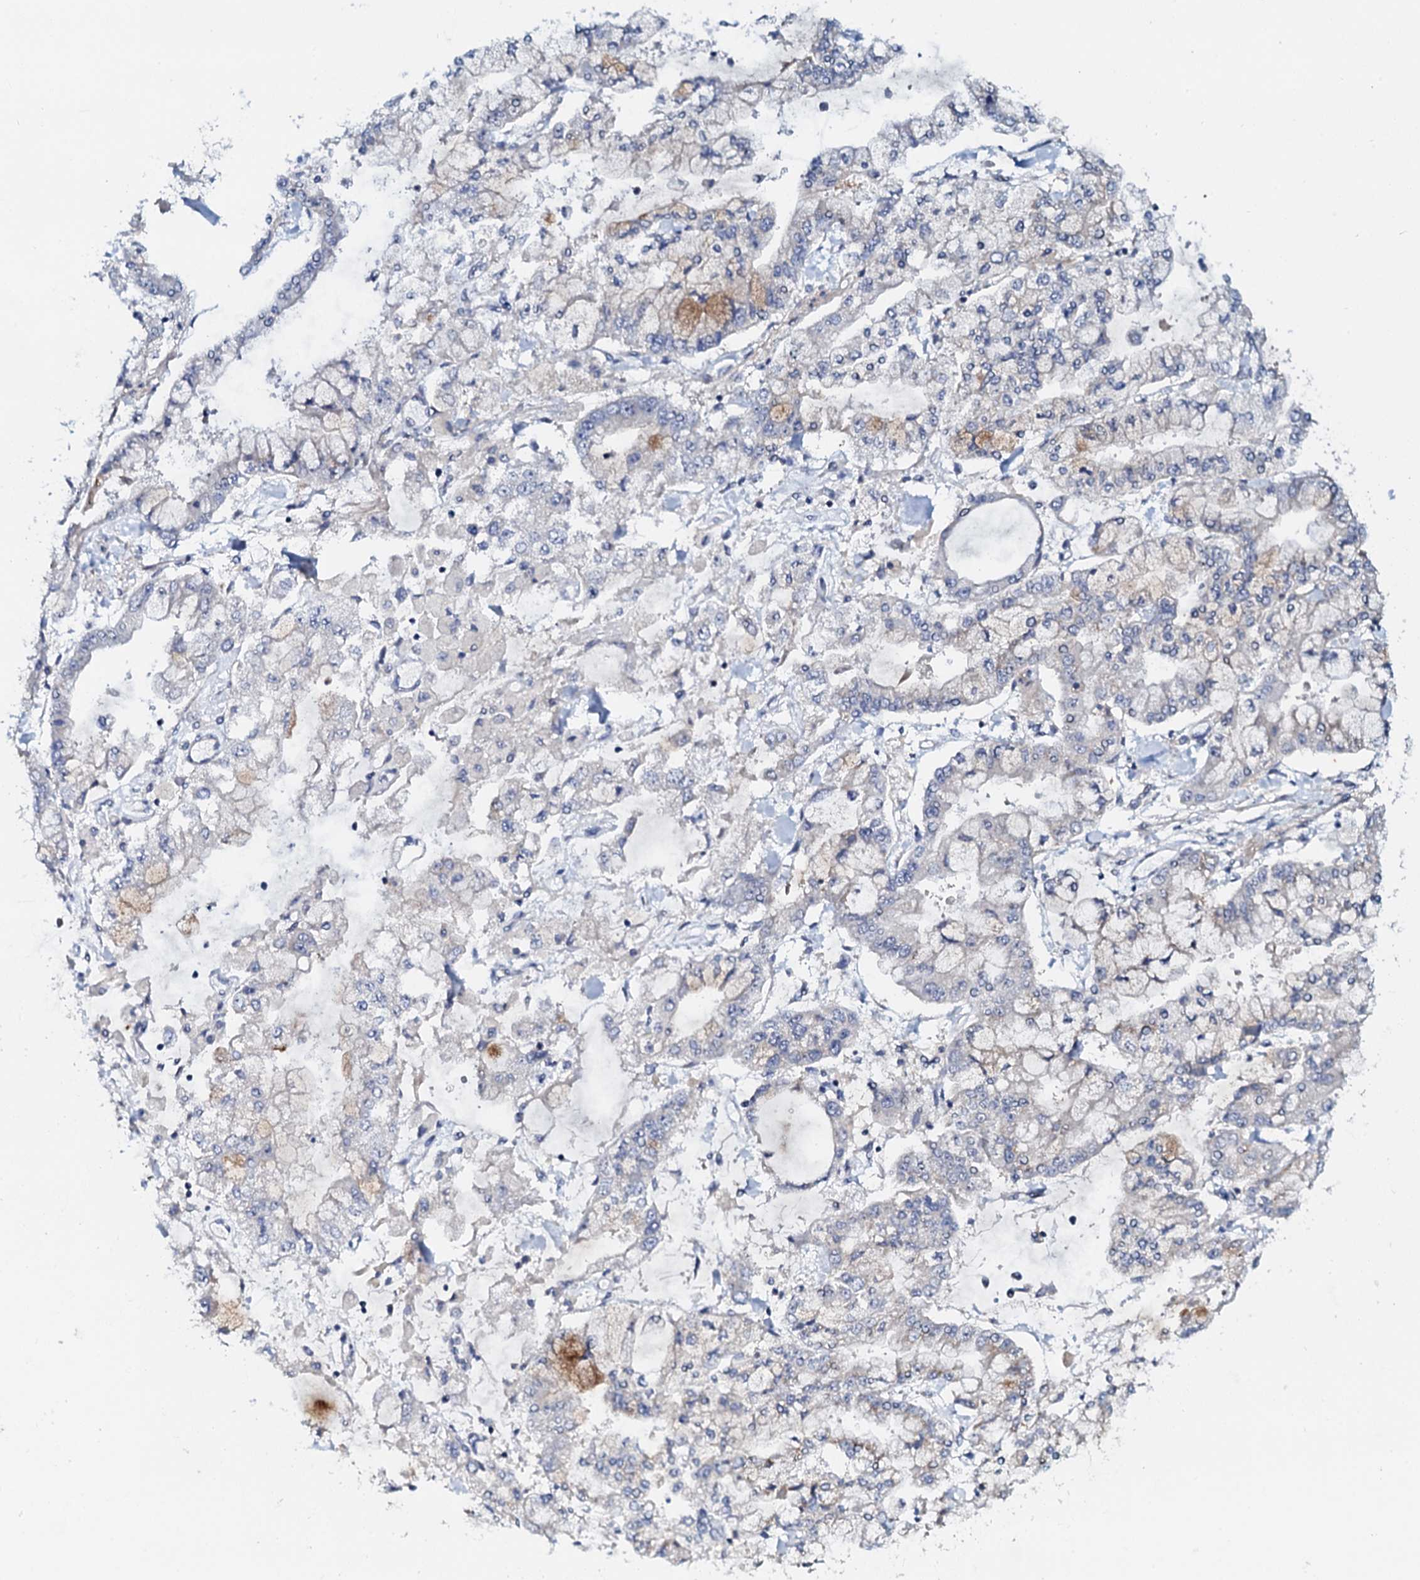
{"staining": {"intensity": "weak", "quantity": "<25%", "location": "cytoplasmic/membranous"}, "tissue": "stomach cancer", "cell_type": "Tumor cells", "image_type": "cancer", "snomed": [{"axis": "morphology", "description": "Normal tissue, NOS"}, {"axis": "morphology", "description": "Adenocarcinoma, NOS"}, {"axis": "topography", "description": "Stomach, upper"}, {"axis": "topography", "description": "Stomach"}], "caption": "Immunohistochemical staining of adenocarcinoma (stomach) reveals no significant positivity in tumor cells.", "gene": "SNTA1", "patient": {"sex": "male", "age": 76}}